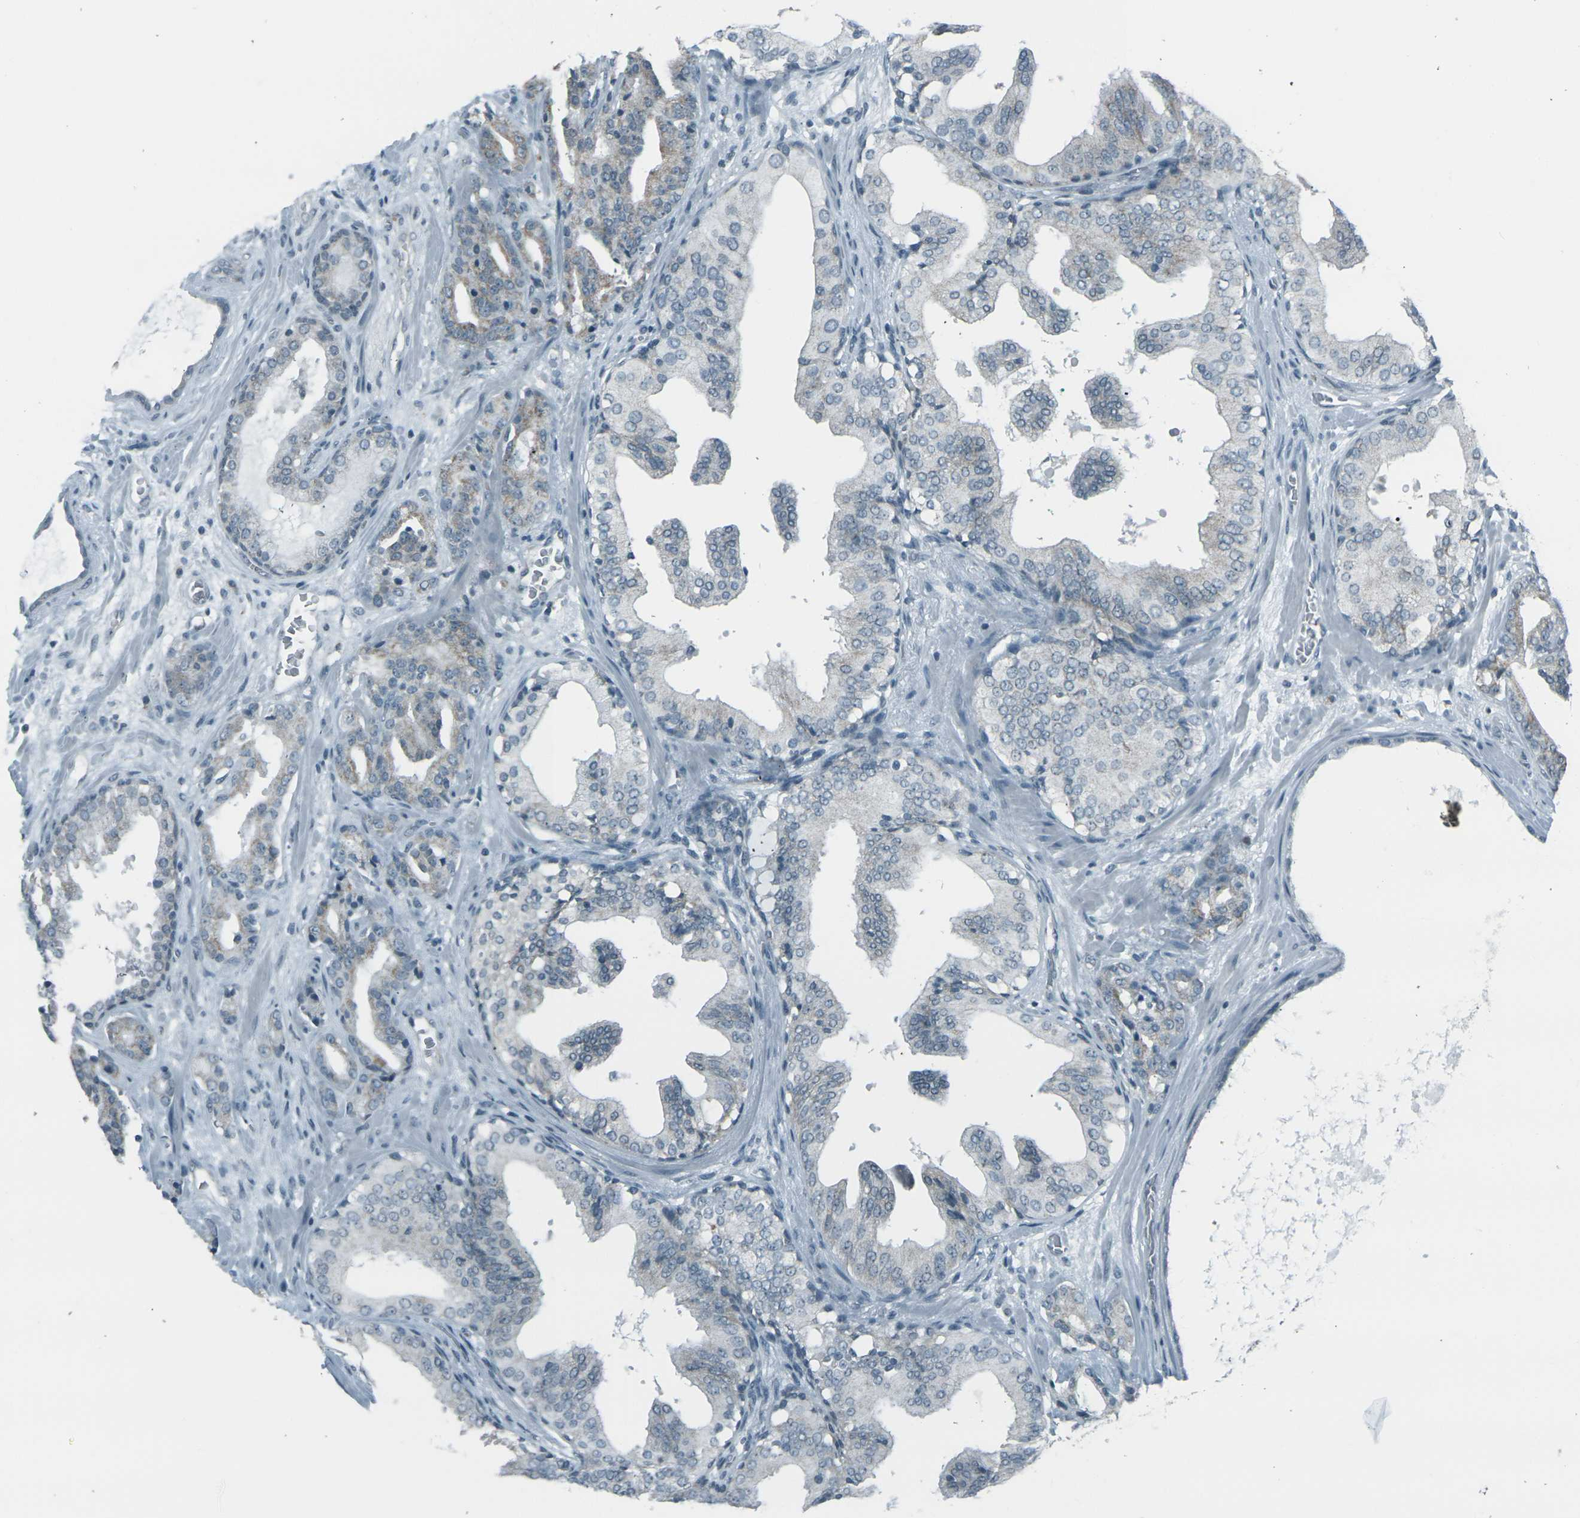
{"staining": {"intensity": "weak", "quantity": "25%-75%", "location": "cytoplasmic/membranous"}, "tissue": "prostate cancer", "cell_type": "Tumor cells", "image_type": "cancer", "snomed": [{"axis": "morphology", "description": "Adenocarcinoma, Low grade"}, {"axis": "topography", "description": "Prostate"}], "caption": "A brown stain highlights weak cytoplasmic/membranous expression of a protein in human prostate adenocarcinoma (low-grade) tumor cells.", "gene": "H2BC1", "patient": {"sex": "male", "age": 63}}